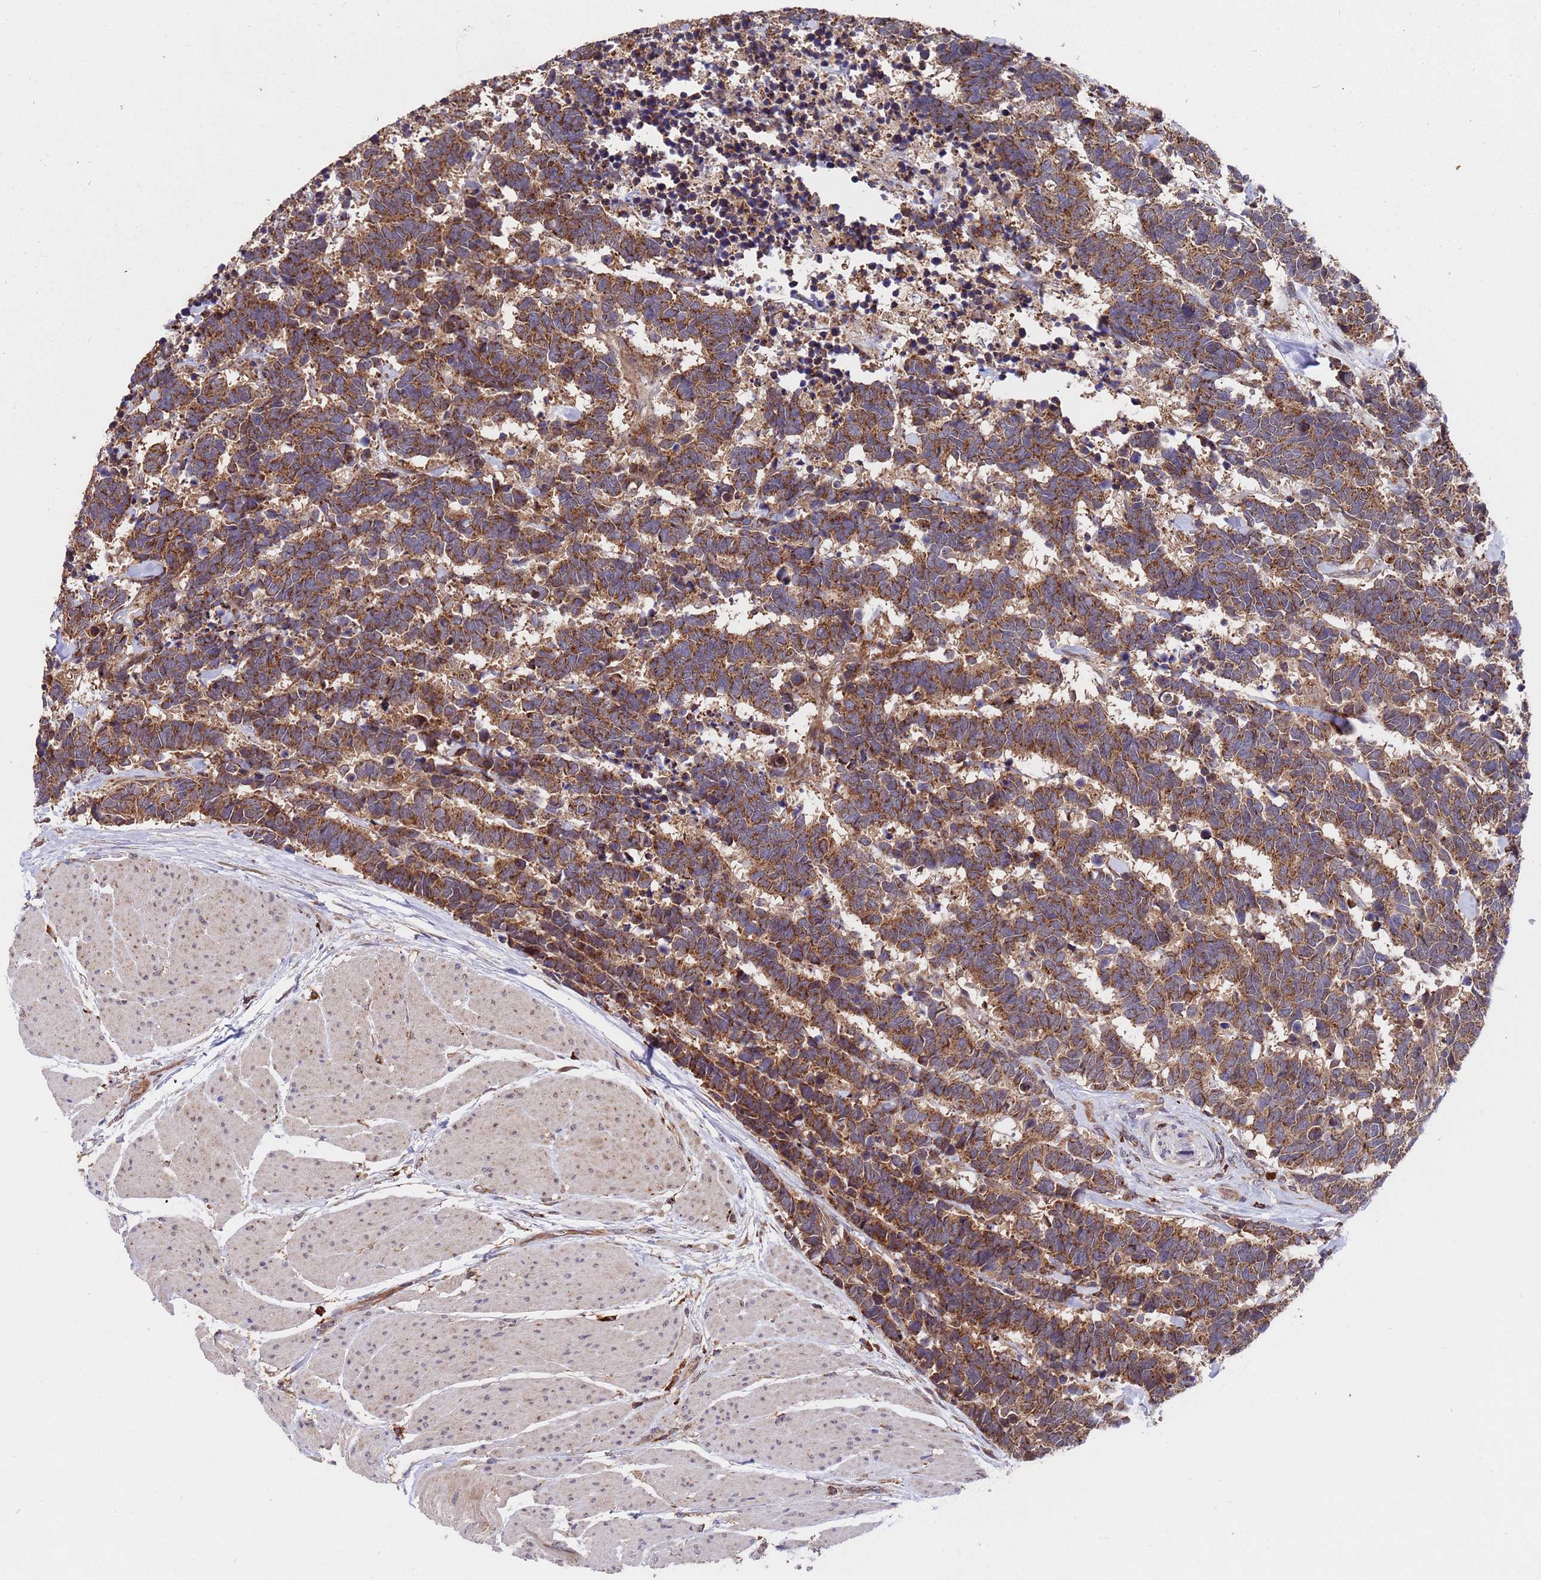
{"staining": {"intensity": "strong", "quantity": ">75%", "location": "cytoplasmic/membranous"}, "tissue": "carcinoid", "cell_type": "Tumor cells", "image_type": "cancer", "snomed": [{"axis": "morphology", "description": "Carcinoma, NOS"}, {"axis": "morphology", "description": "Carcinoid, malignant, NOS"}, {"axis": "topography", "description": "Urinary bladder"}], "caption": "Carcinoid was stained to show a protein in brown. There is high levels of strong cytoplasmic/membranous staining in approximately >75% of tumor cells.", "gene": "TSR3", "patient": {"sex": "male", "age": 57}}